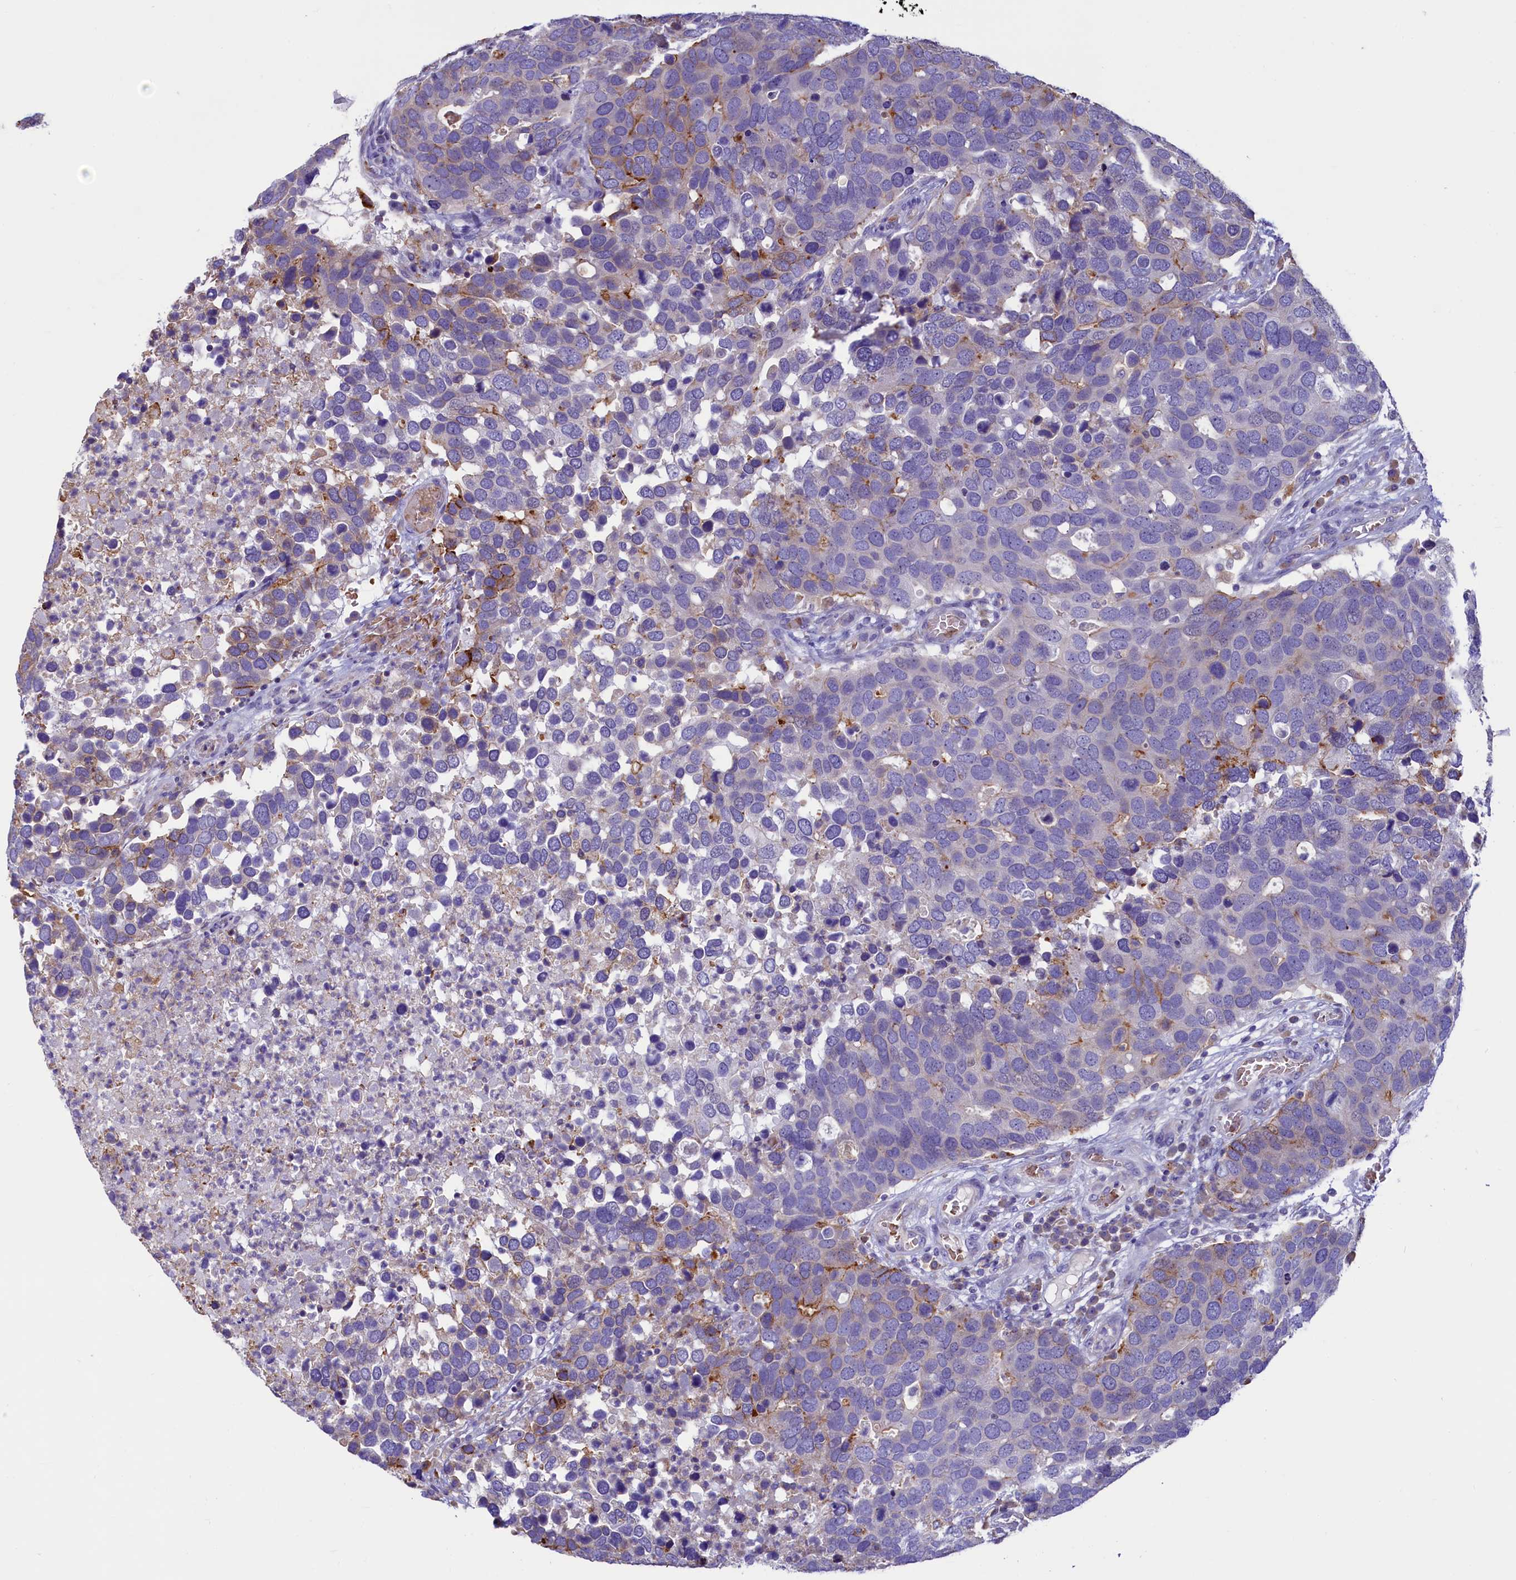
{"staining": {"intensity": "negative", "quantity": "none", "location": "none"}, "tissue": "breast cancer", "cell_type": "Tumor cells", "image_type": "cancer", "snomed": [{"axis": "morphology", "description": "Duct carcinoma"}, {"axis": "topography", "description": "Breast"}], "caption": "A micrograph of human breast cancer (intraductal carcinoma) is negative for staining in tumor cells.", "gene": "HPS6", "patient": {"sex": "female", "age": 83}}